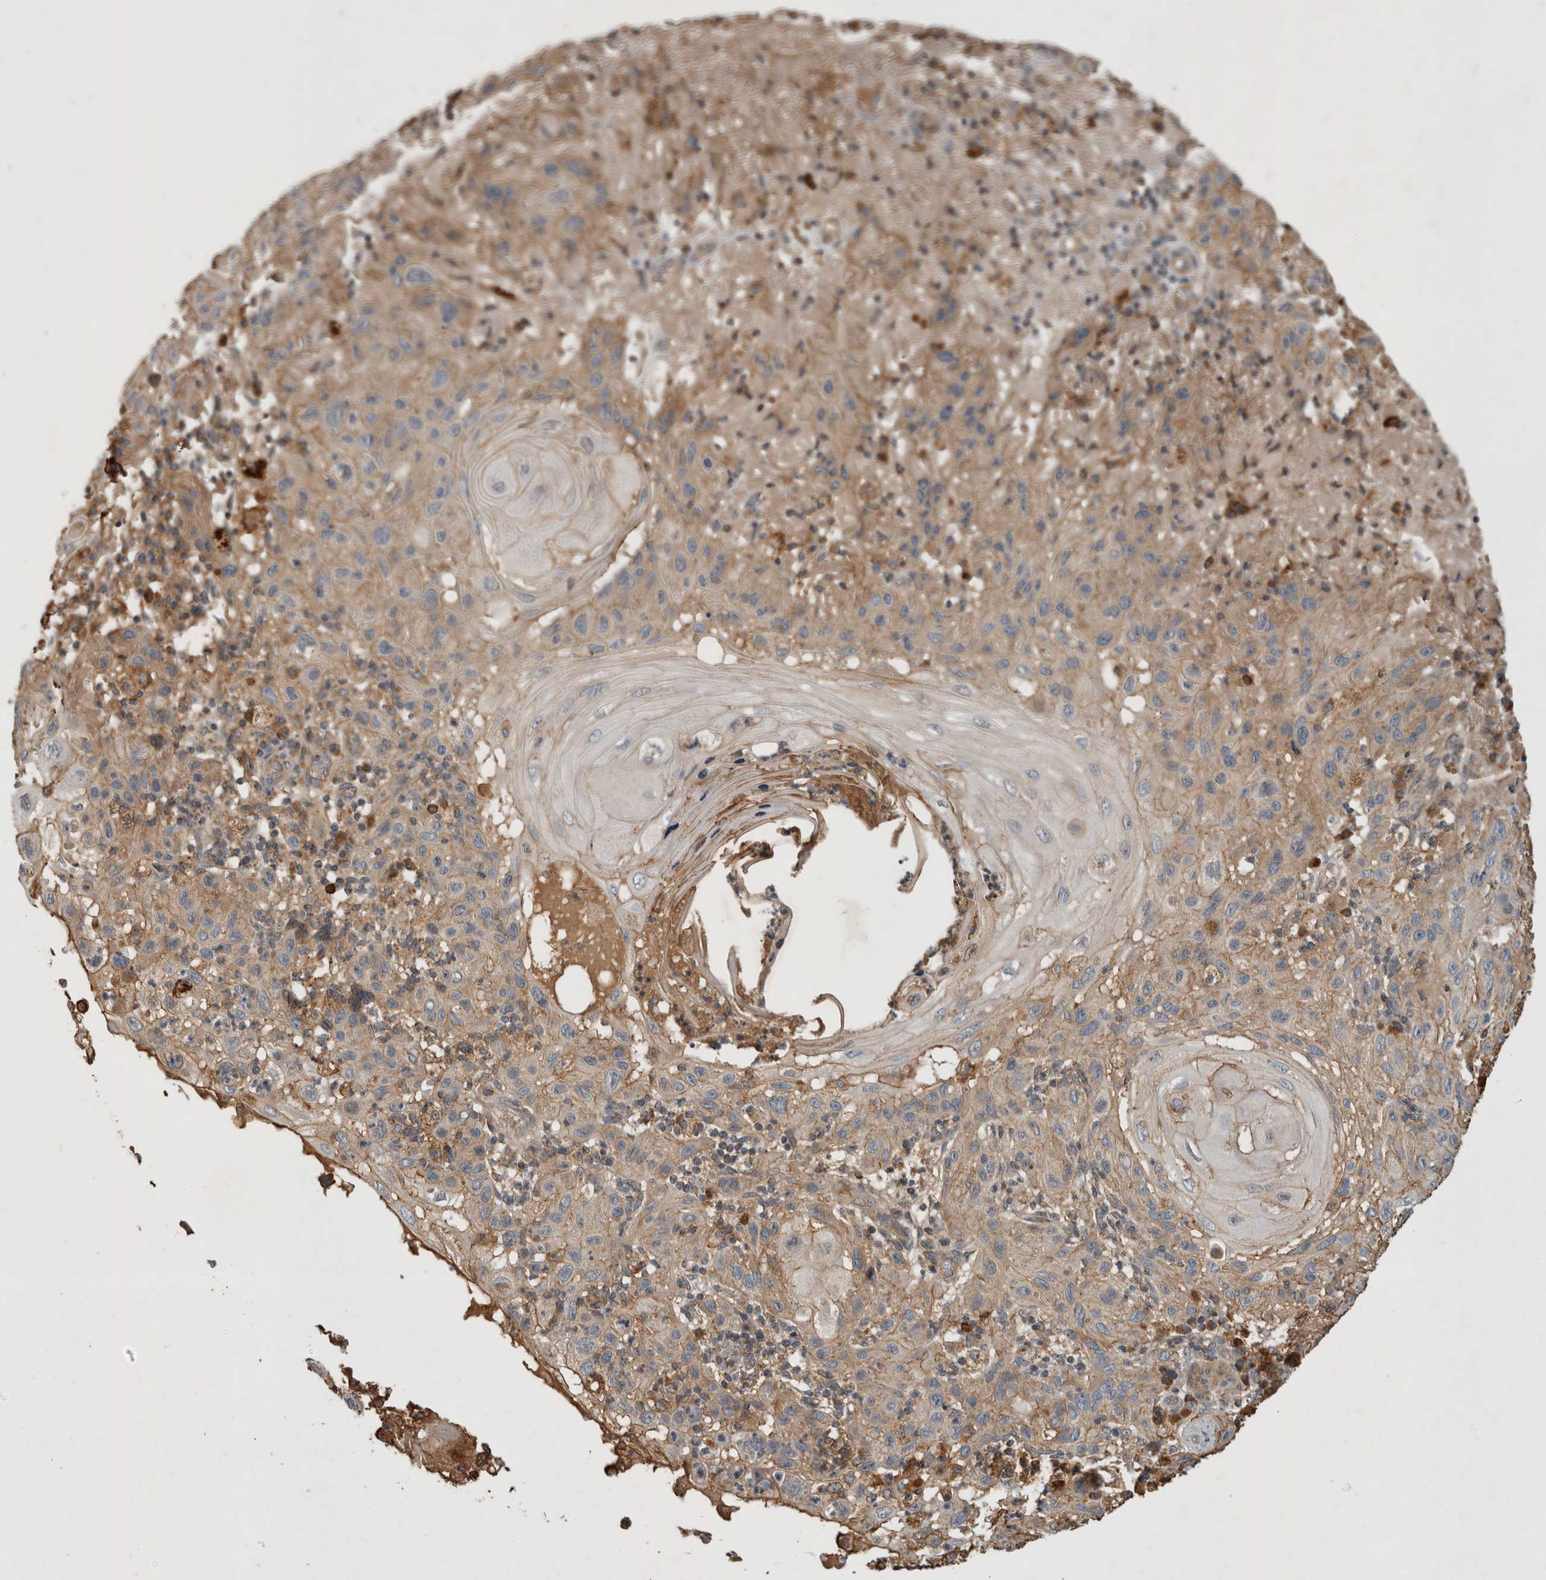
{"staining": {"intensity": "moderate", "quantity": "25%-75%", "location": "cytoplasmic/membranous"}, "tissue": "skin cancer", "cell_type": "Tumor cells", "image_type": "cancer", "snomed": [{"axis": "morphology", "description": "Normal tissue, NOS"}, {"axis": "morphology", "description": "Squamous cell carcinoma, NOS"}, {"axis": "topography", "description": "Skin"}], "caption": "IHC histopathology image of neoplastic tissue: human skin cancer (squamous cell carcinoma) stained using immunohistochemistry displays medium levels of moderate protein expression localized specifically in the cytoplasmic/membranous of tumor cells, appearing as a cytoplasmic/membranous brown color.", "gene": "SERAC1", "patient": {"sex": "female", "age": 96}}